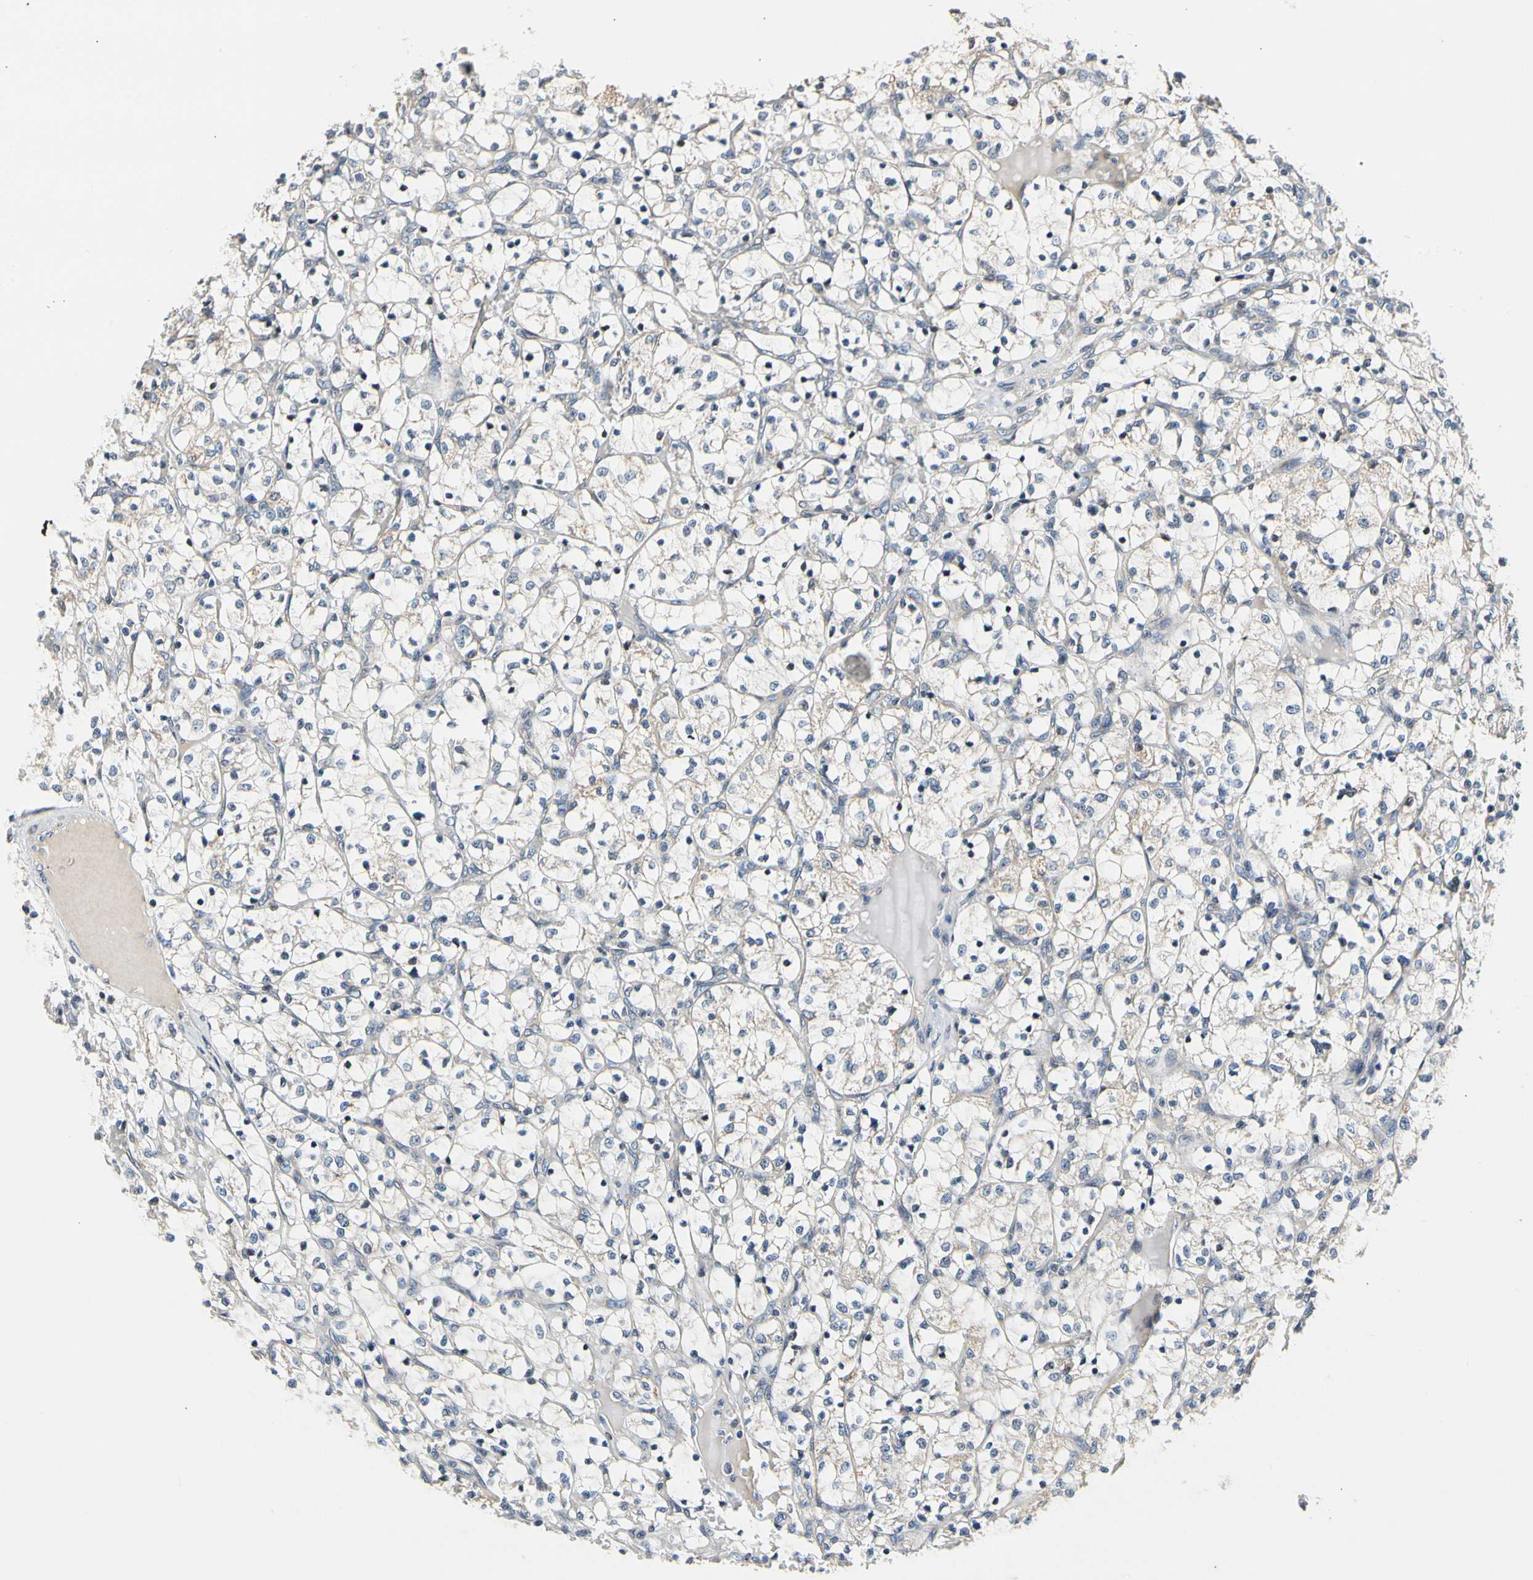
{"staining": {"intensity": "negative", "quantity": "none", "location": "none"}, "tissue": "renal cancer", "cell_type": "Tumor cells", "image_type": "cancer", "snomed": [{"axis": "morphology", "description": "Adenocarcinoma, NOS"}, {"axis": "topography", "description": "Kidney"}], "caption": "Immunohistochemistry histopathology image of neoplastic tissue: renal cancer (adenocarcinoma) stained with DAB (3,3'-diaminobenzidine) reveals no significant protein staining in tumor cells.", "gene": "SOX30", "patient": {"sex": "female", "age": 69}}